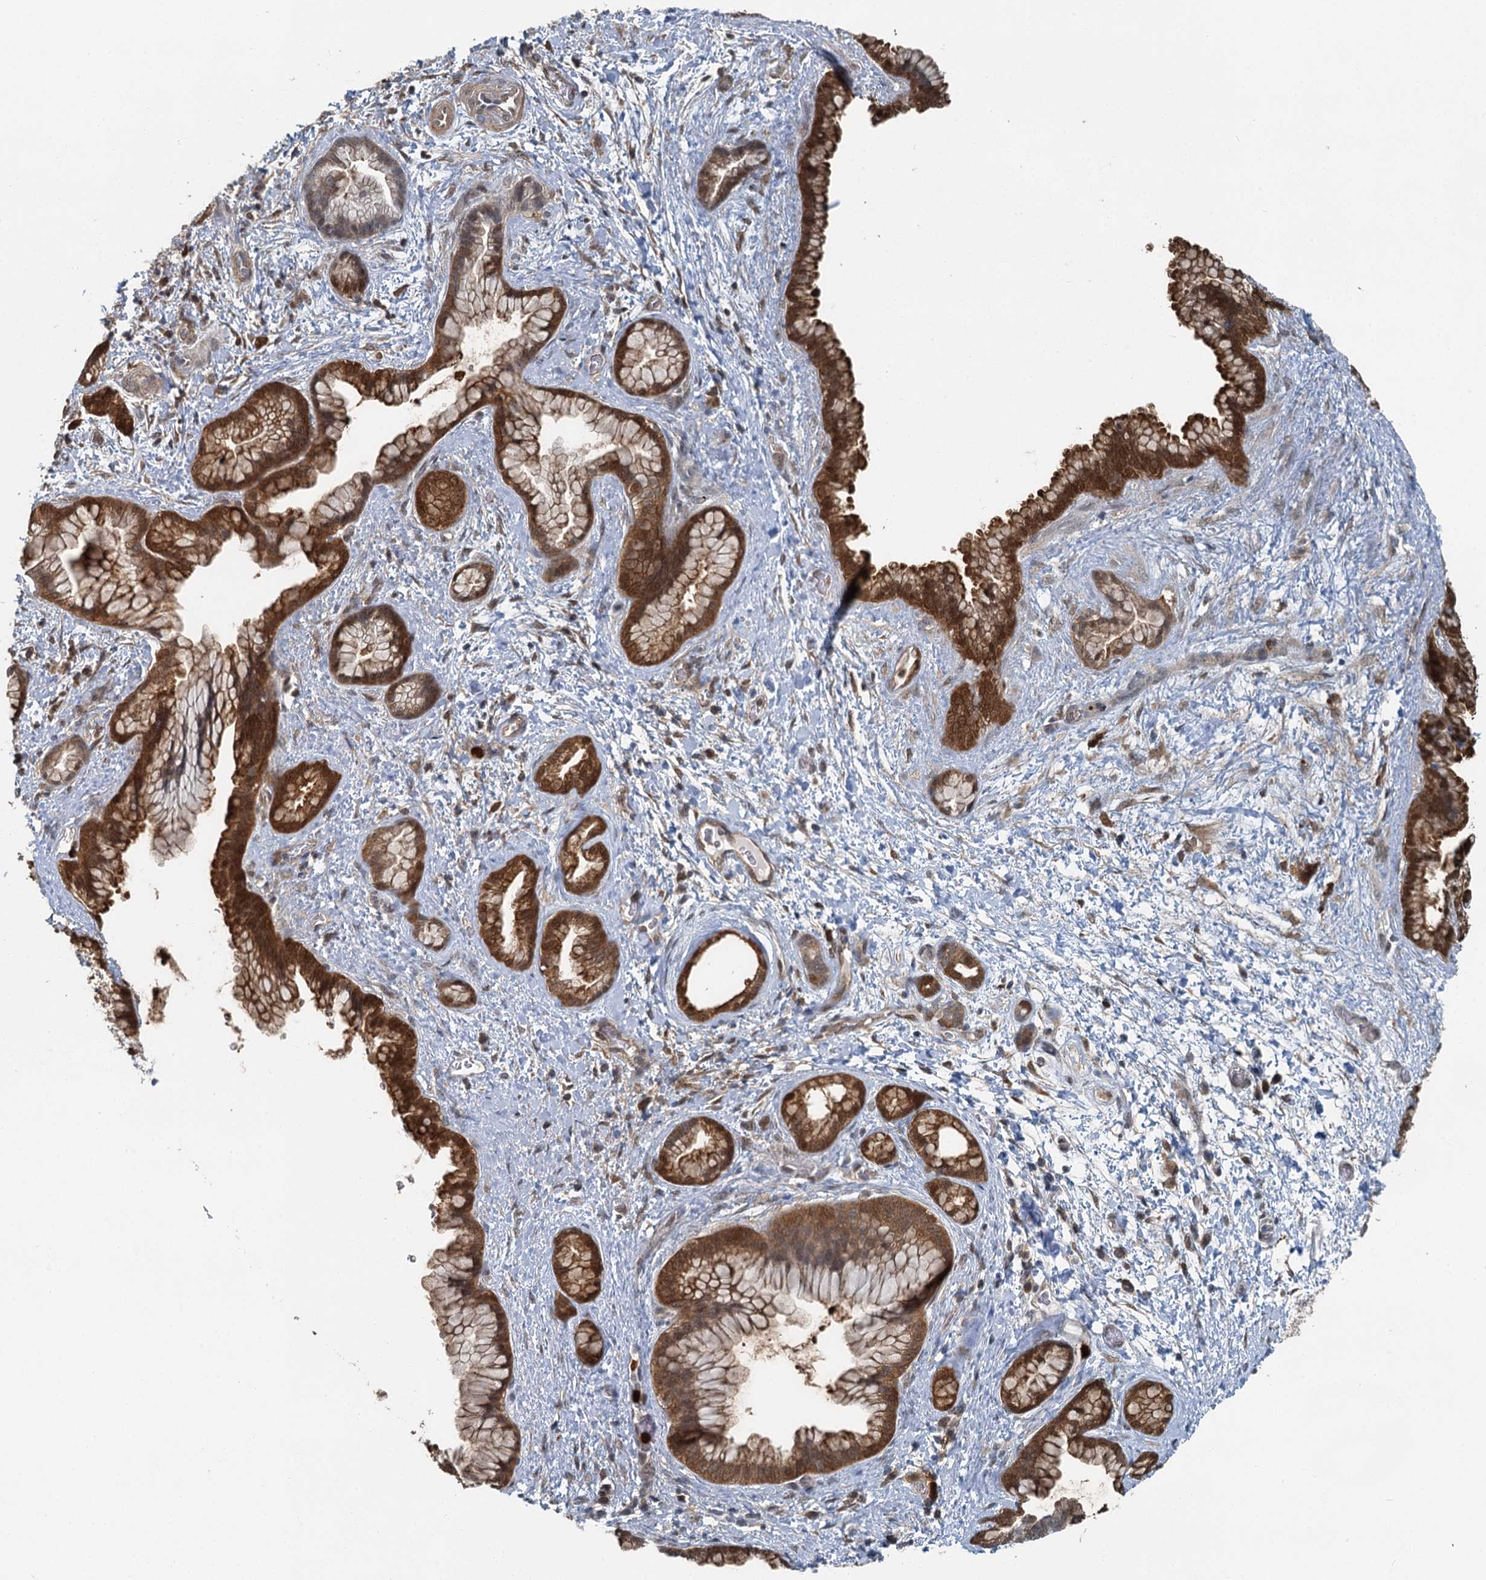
{"staining": {"intensity": "strong", "quantity": ">75%", "location": "cytoplasmic/membranous,nuclear"}, "tissue": "pancreatic cancer", "cell_type": "Tumor cells", "image_type": "cancer", "snomed": [{"axis": "morphology", "description": "Adenocarcinoma, NOS"}, {"axis": "topography", "description": "Pancreas"}], "caption": "IHC staining of pancreatic adenocarcinoma, which shows high levels of strong cytoplasmic/membranous and nuclear expression in about >75% of tumor cells indicating strong cytoplasmic/membranous and nuclear protein positivity. The staining was performed using DAB (brown) for protein detection and nuclei were counterstained in hematoxylin (blue).", "gene": "GPI", "patient": {"sex": "female", "age": 78}}